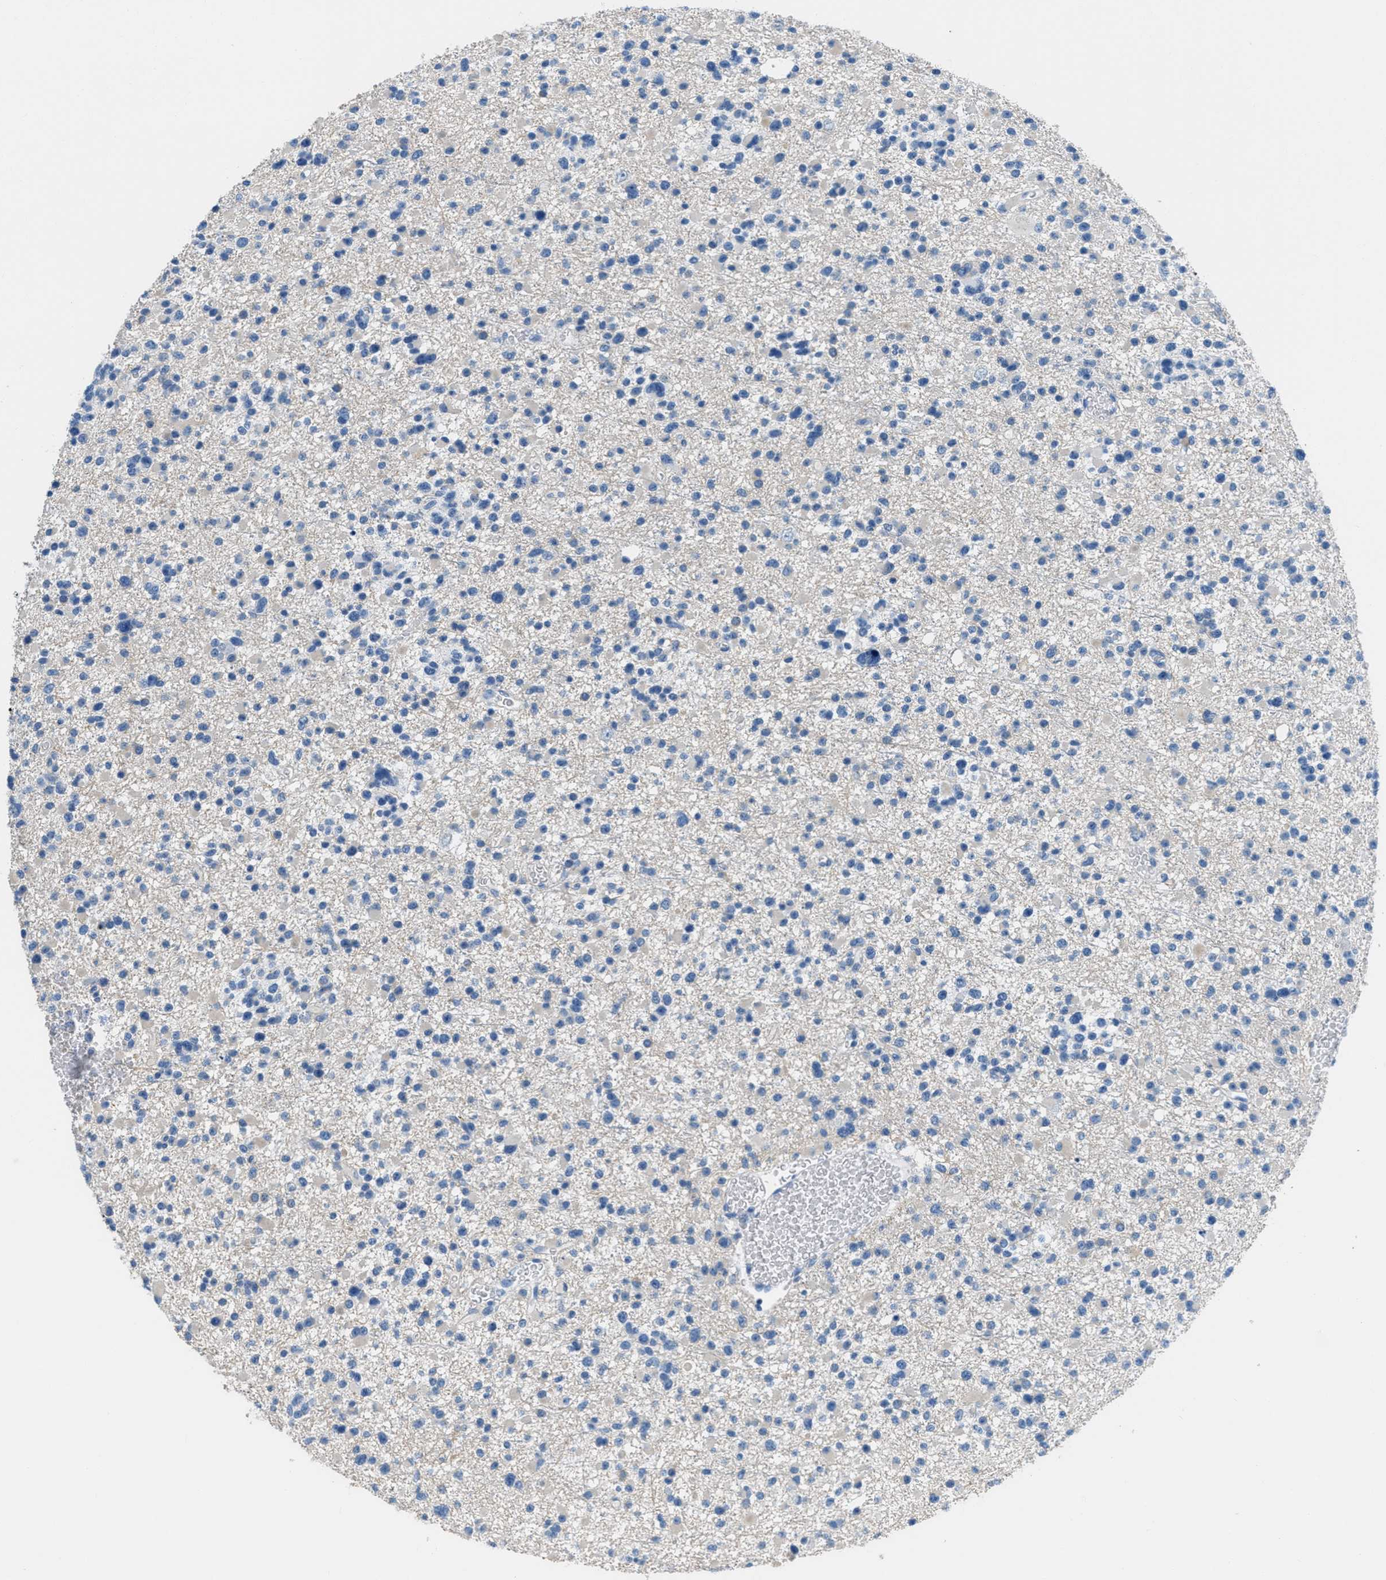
{"staining": {"intensity": "negative", "quantity": "none", "location": "none"}, "tissue": "glioma", "cell_type": "Tumor cells", "image_type": "cancer", "snomed": [{"axis": "morphology", "description": "Glioma, malignant, Low grade"}, {"axis": "topography", "description": "Brain"}], "caption": "Immunohistochemistry histopathology image of human glioma stained for a protein (brown), which exhibits no positivity in tumor cells.", "gene": "MGARP", "patient": {"sex": "female", "age": 22}}